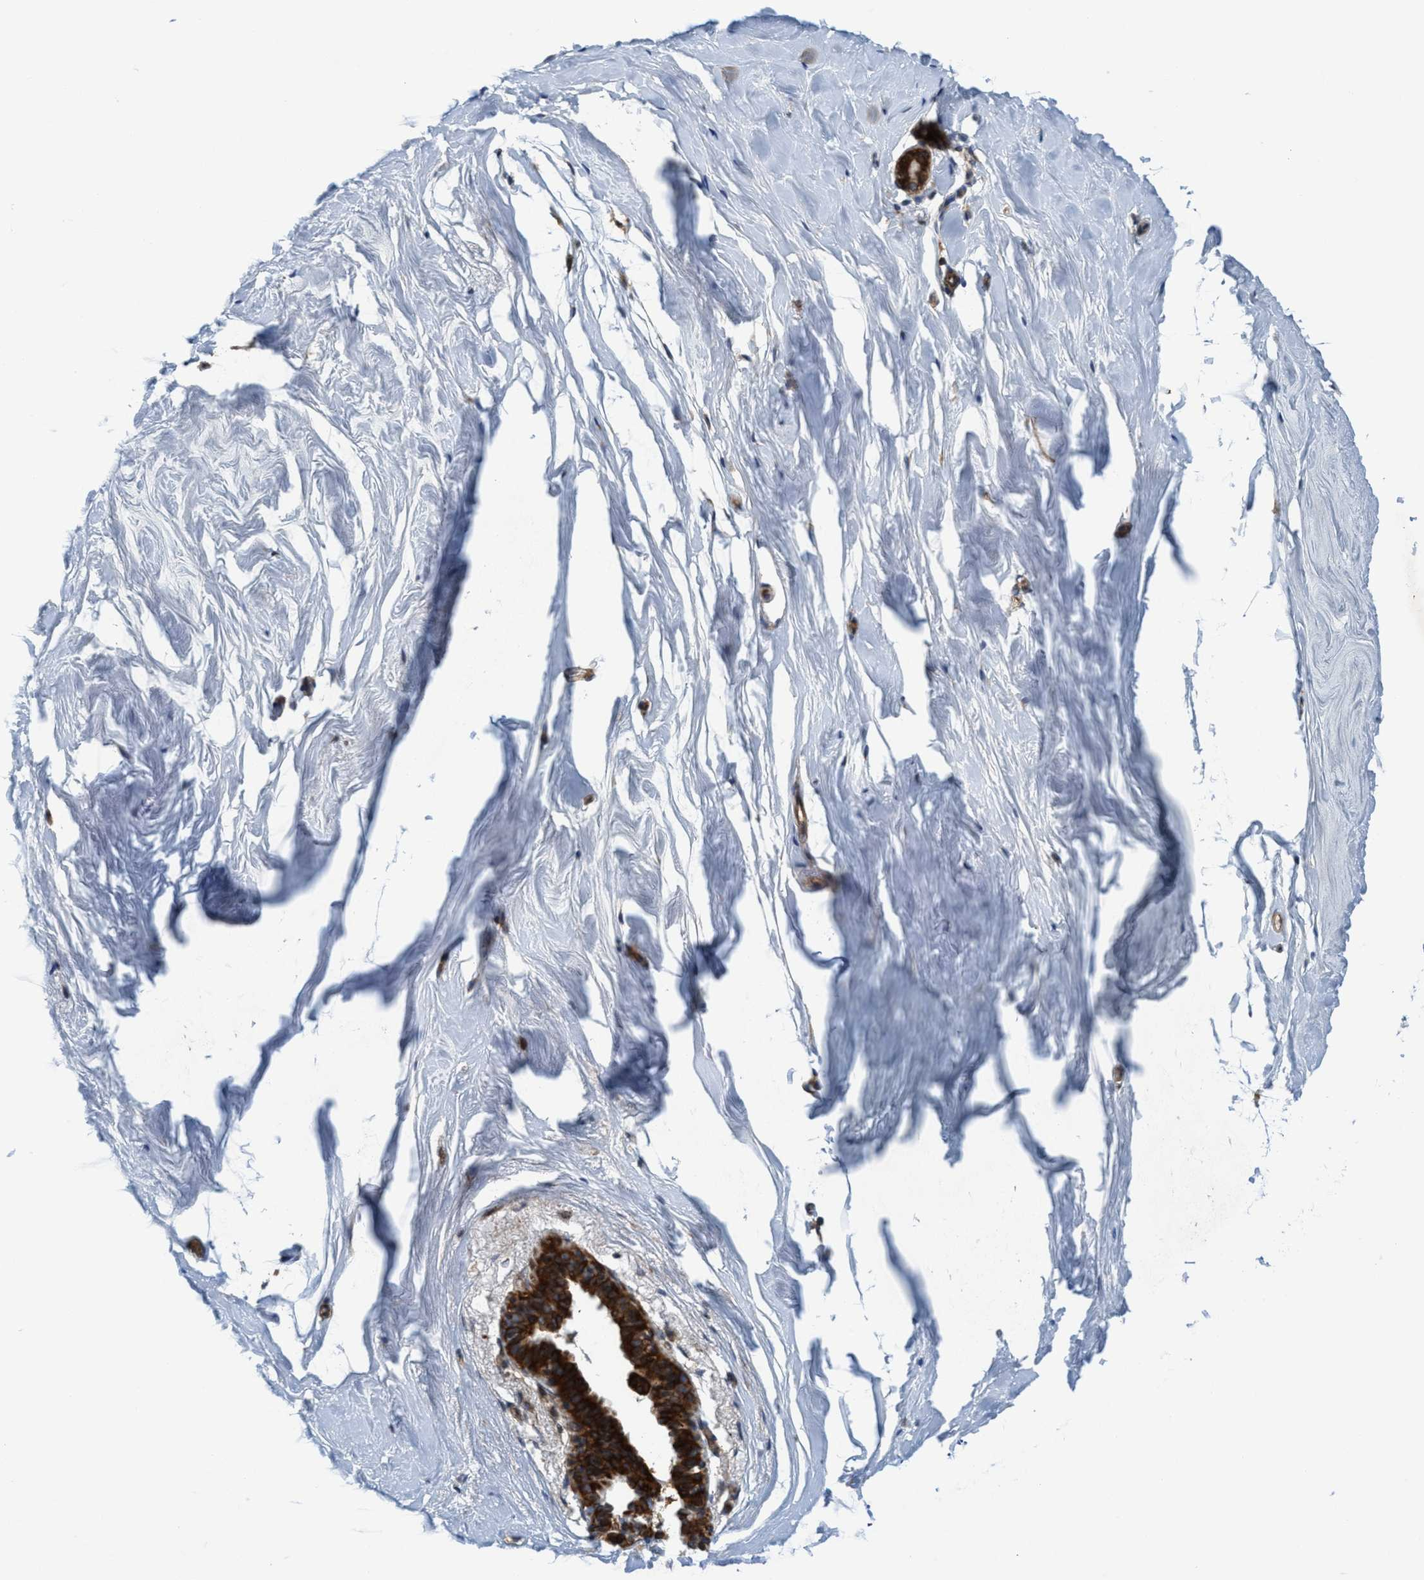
{"staining": {"intensity": "weak", "quantity": "25%-75%", "location": "cytoplasmic/membranous"}, "tissue": "breast", "cell_type": "Adipocytes", "image_type": "normal", "snomed": [{"axis": "morphology", "description": "Normal tissue, NOS"}, {"axis": "topography", "description": "Breast"}], "caption": "Human breast stained with a brown dye demonstrates weak cytoplasmic/membranous positive positivity in about 25%-75% of adipocytes.", "gene": "SLC16A3", "patient": {"sex": "female", "age": 62}}